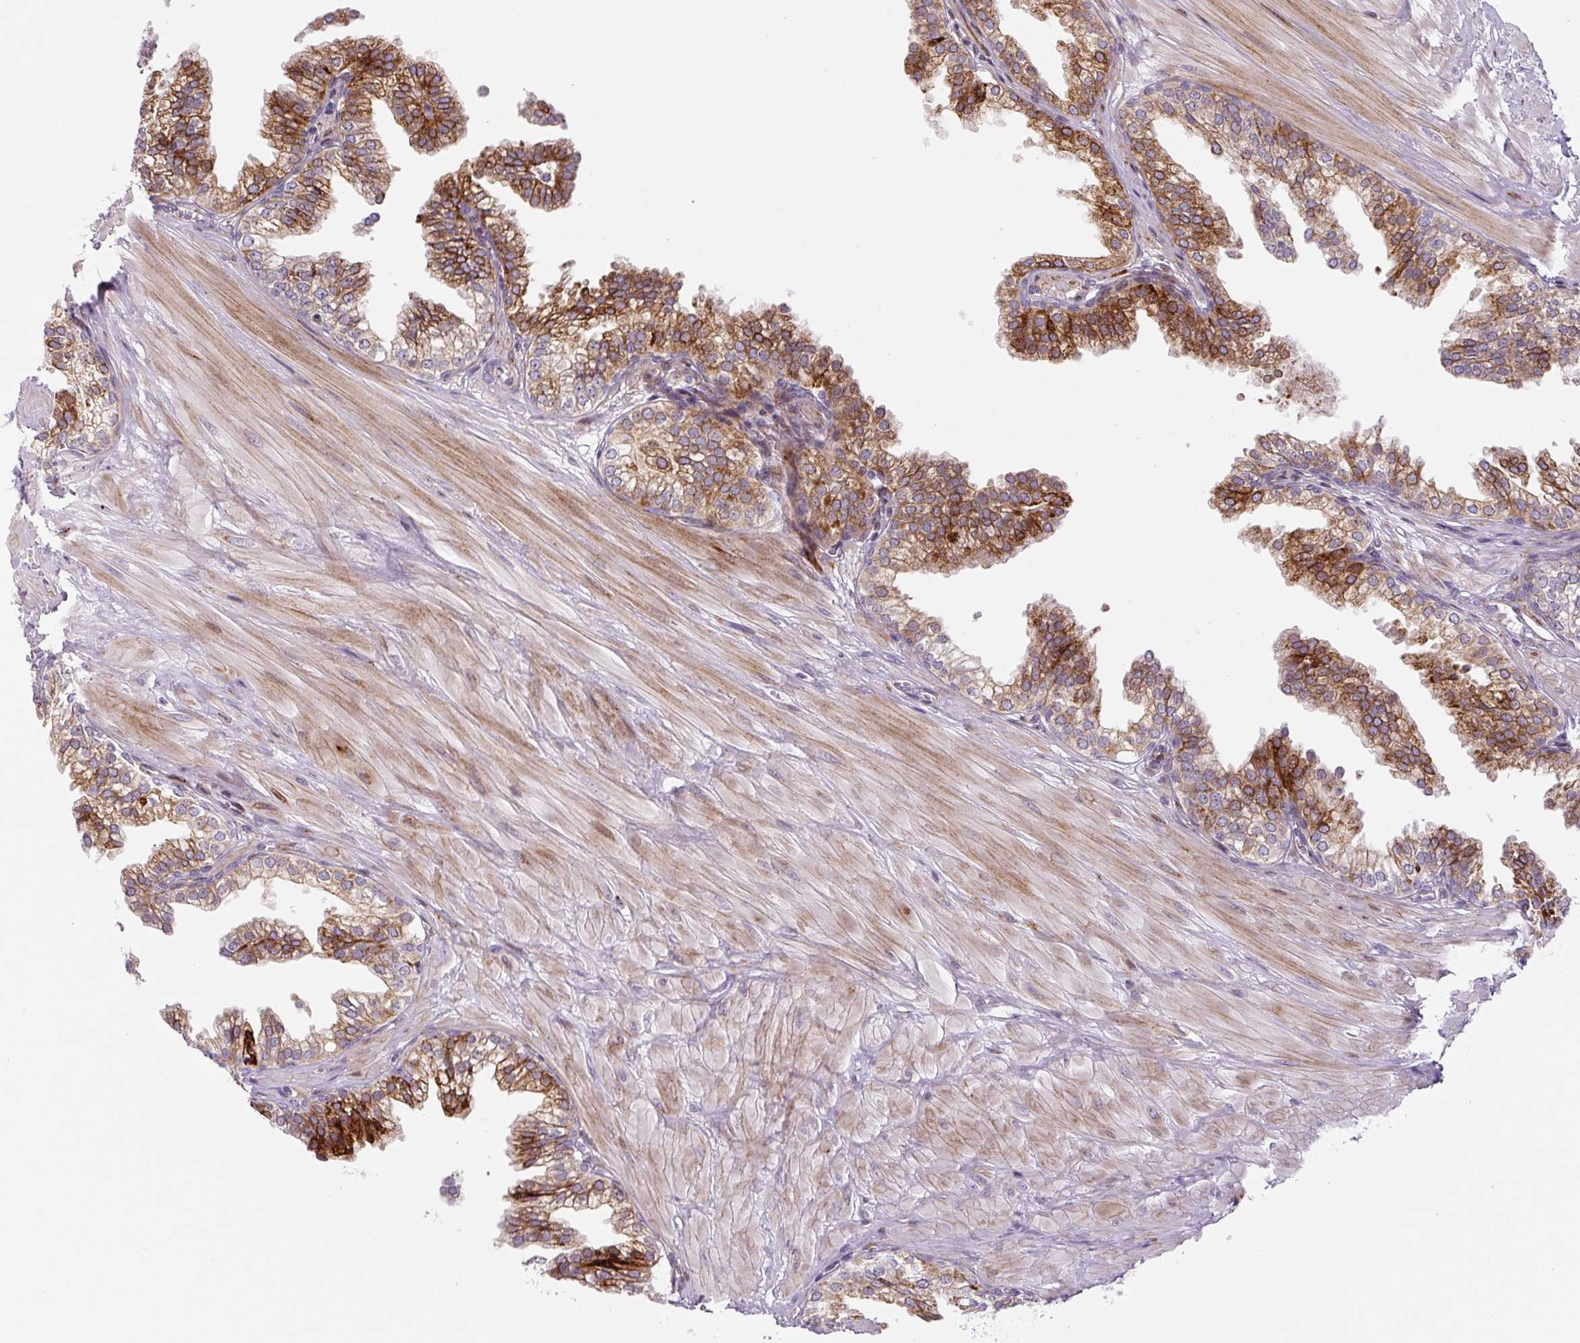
{"staining": {"intensity": "strong", "quantity": "25%-75%", "location": "cytoplasmic/membranous"}, "tissue": "prostate", "cell_type": "Glandular cells", "image_type": "normal", "snomed": [{"axis": "morphology", "description": "Normal tissue, NOS"}, {"axis": "topography", "description": "Prostate"}, {"axis": "topography", "description": "Peripheral nerve tissue"}], "caption": "Protein staining of unremarkable prostate shows strong cytoplasmic/membranous positivity in approximately 25%-75% of glandular cells. Nuclei are stained in blue.", "gene": "DISP3", "patient": {"sex": "male", "age": 55}}